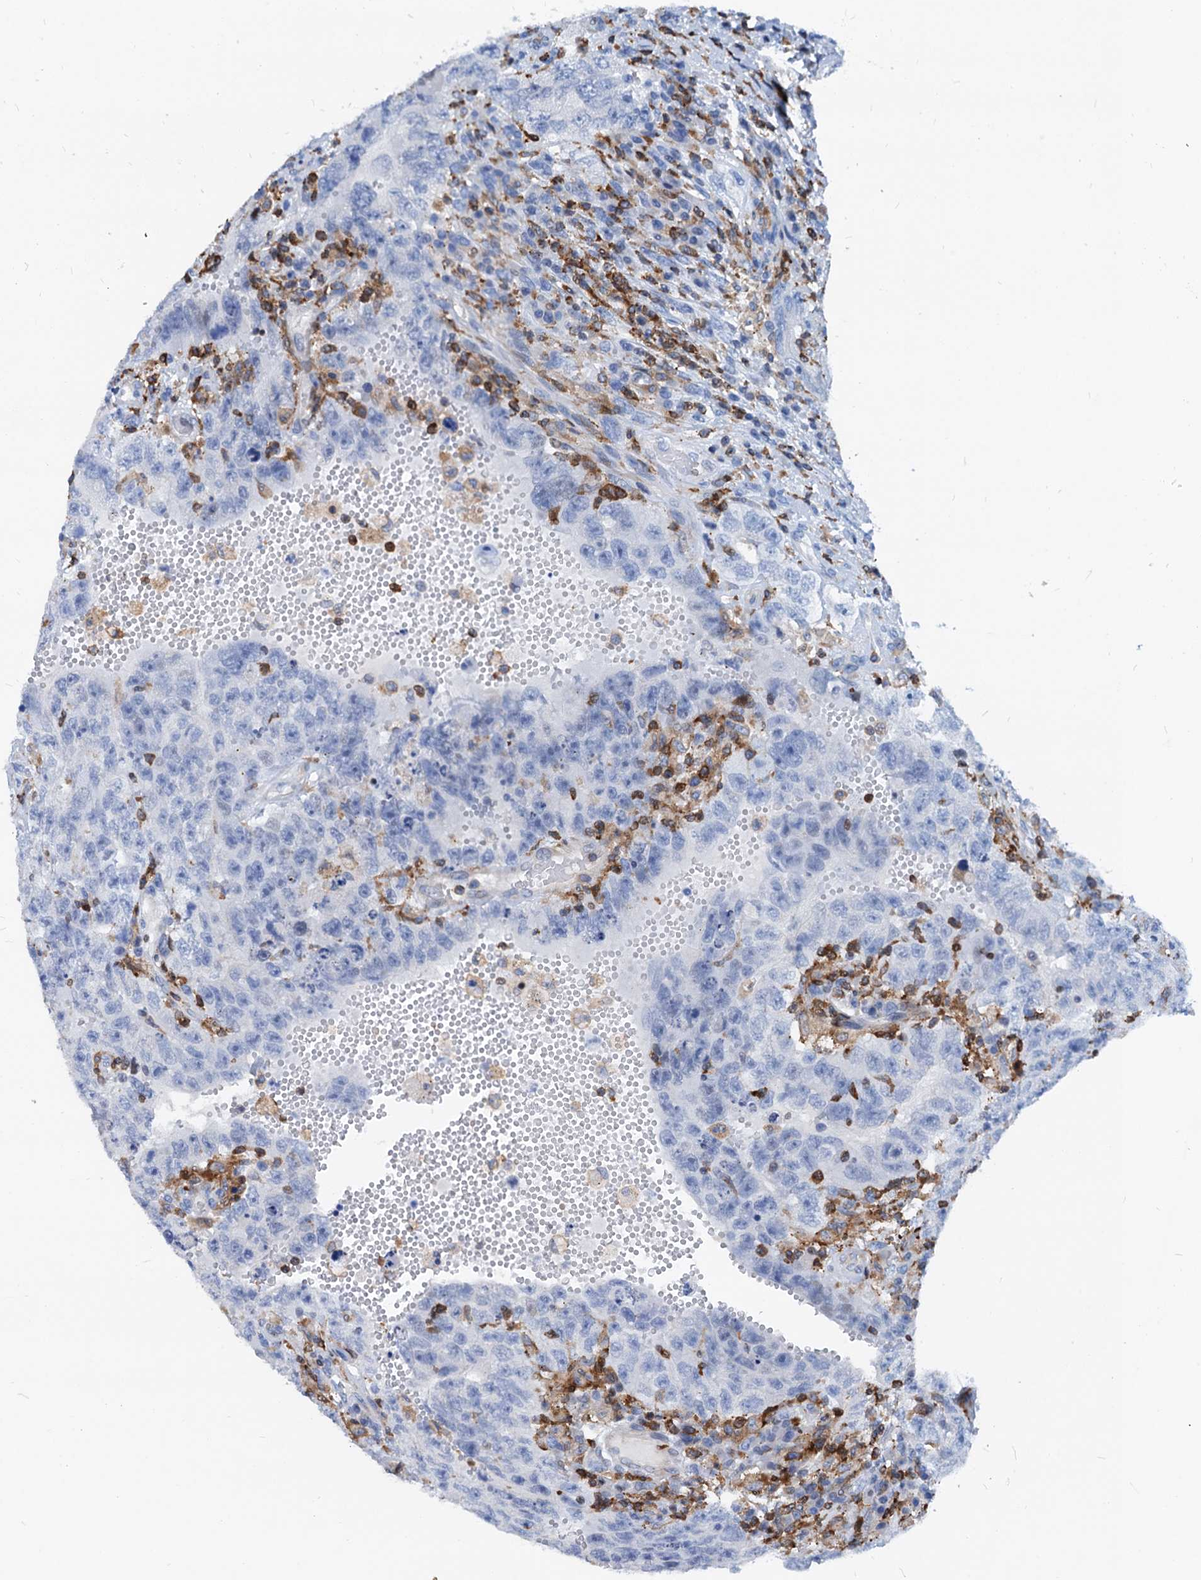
{"staining": {"intensity": "negative", "quantity": "none", "location": "none"}, "tissue": "testis cancer", "cell_type": "Tumor cells", "image_type": "cancer", "snomed": [{"axis": "morphology", "description": "Carcinoma, Embryonal, NOS"}, {"axis": "topography", "description": "Testis"}], "caption": "This is a image of immunohistochemistry (IHC) staining of embryonal carcinoma (testis), which shows no expression in tumor cells.", "gene": "LCP2", "patient": {"sex": "male", "age": 26}}